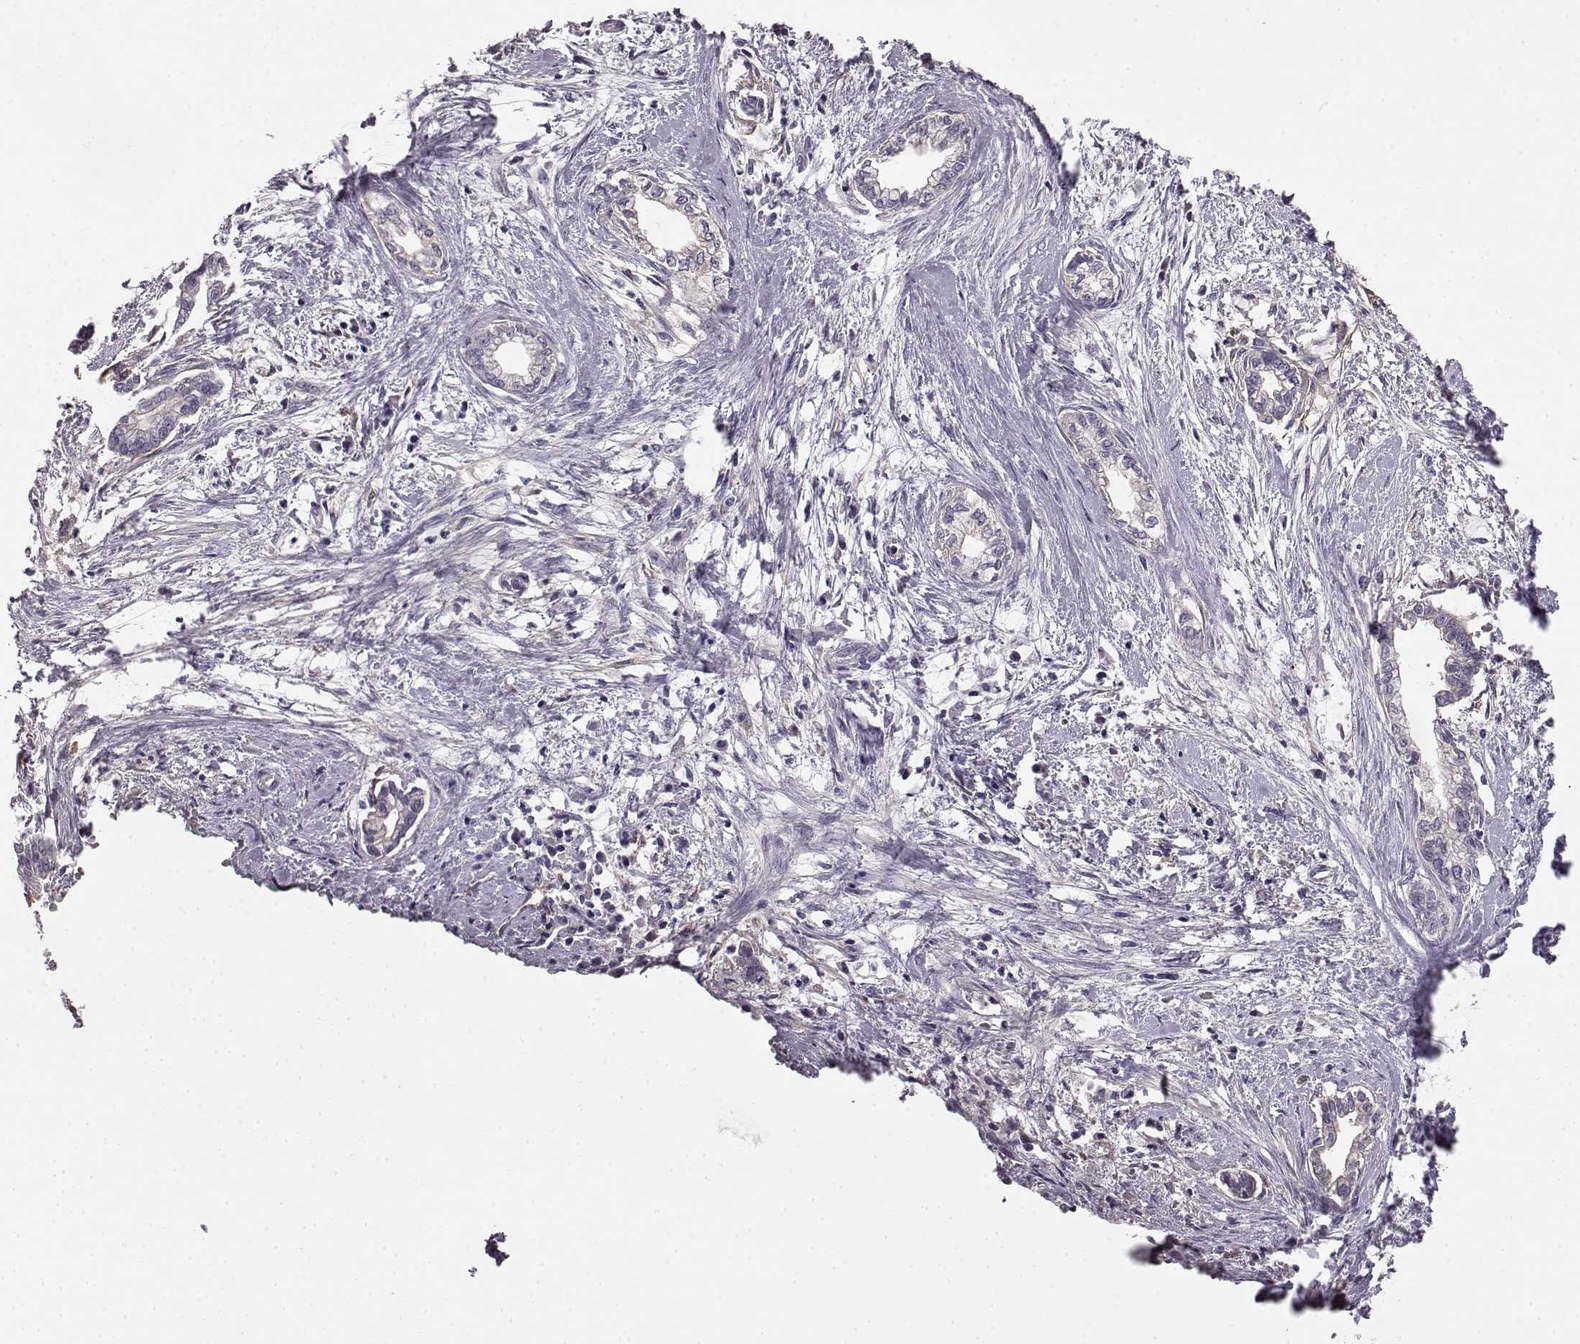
{"staining": {"intensity": "negative", "quantity": "none", "location": "none"}, "tissue": "cervical cancer", "cell_type": "Tumor cells", "image_type": "cancer", "snomed": [{"axis": "morphology", "description": "Adenocarcinoma, NOS"}, {"axis": "topography", "description": "Cervix"}], "caption": "A photomicrograph of human cervical adenocarcinoma is negative for staining in tumor cells.", "gene": "KRT85", "patient": {"sex": "female", "age": 62}}